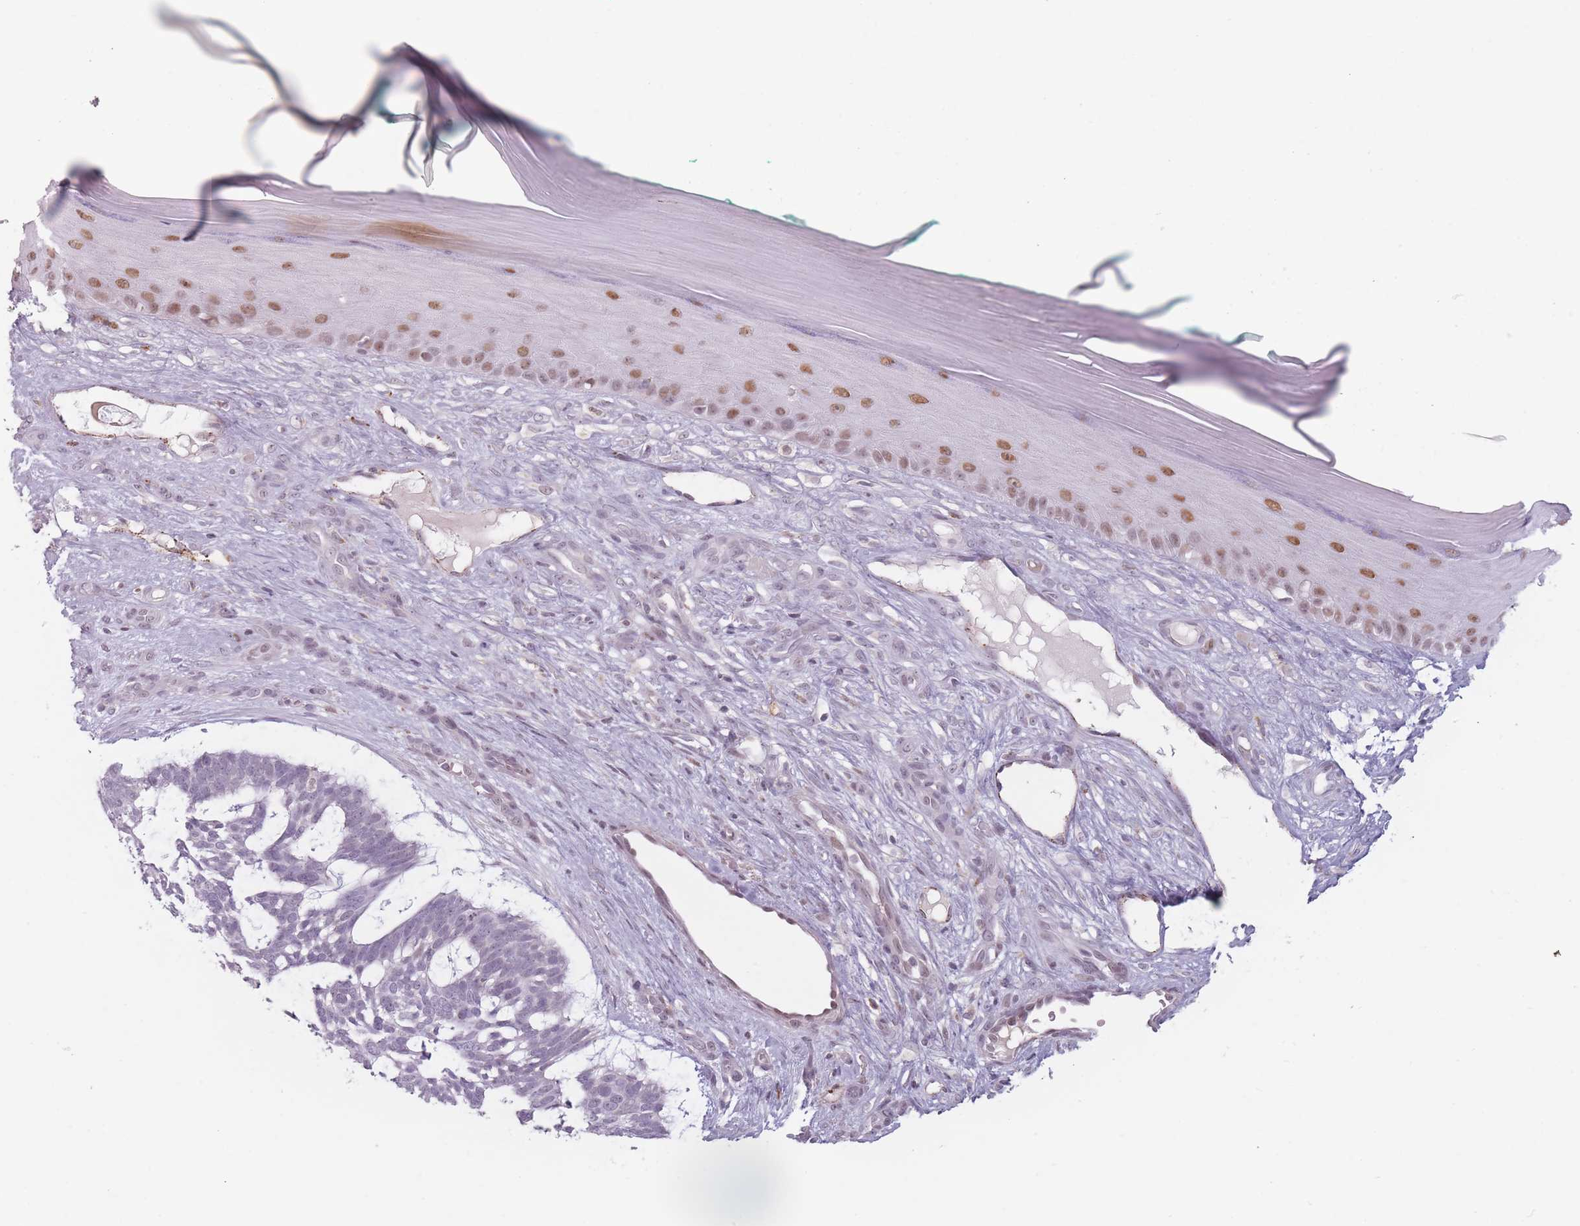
{"staining": {"intensity": "negative", "quantity": "none", "location": "none"}, "tissue": "skin cancer", "cell_type": "Tumor cells", "image_type": "cancer", "snomed": [{"axis": "morphology", "description": "Basal cell carcinoma"}, {"axis": "topography", "description": "Skin"}], "caption": "The micrograph displays no staining of tumor cells in basal cell carcinoma (skin). (DAB (3,3'-diaminobenzidine) immunohistochemistry, high magnification).", "gene": "OR10C1", "patient": {"sex": "male", "age": 88}}